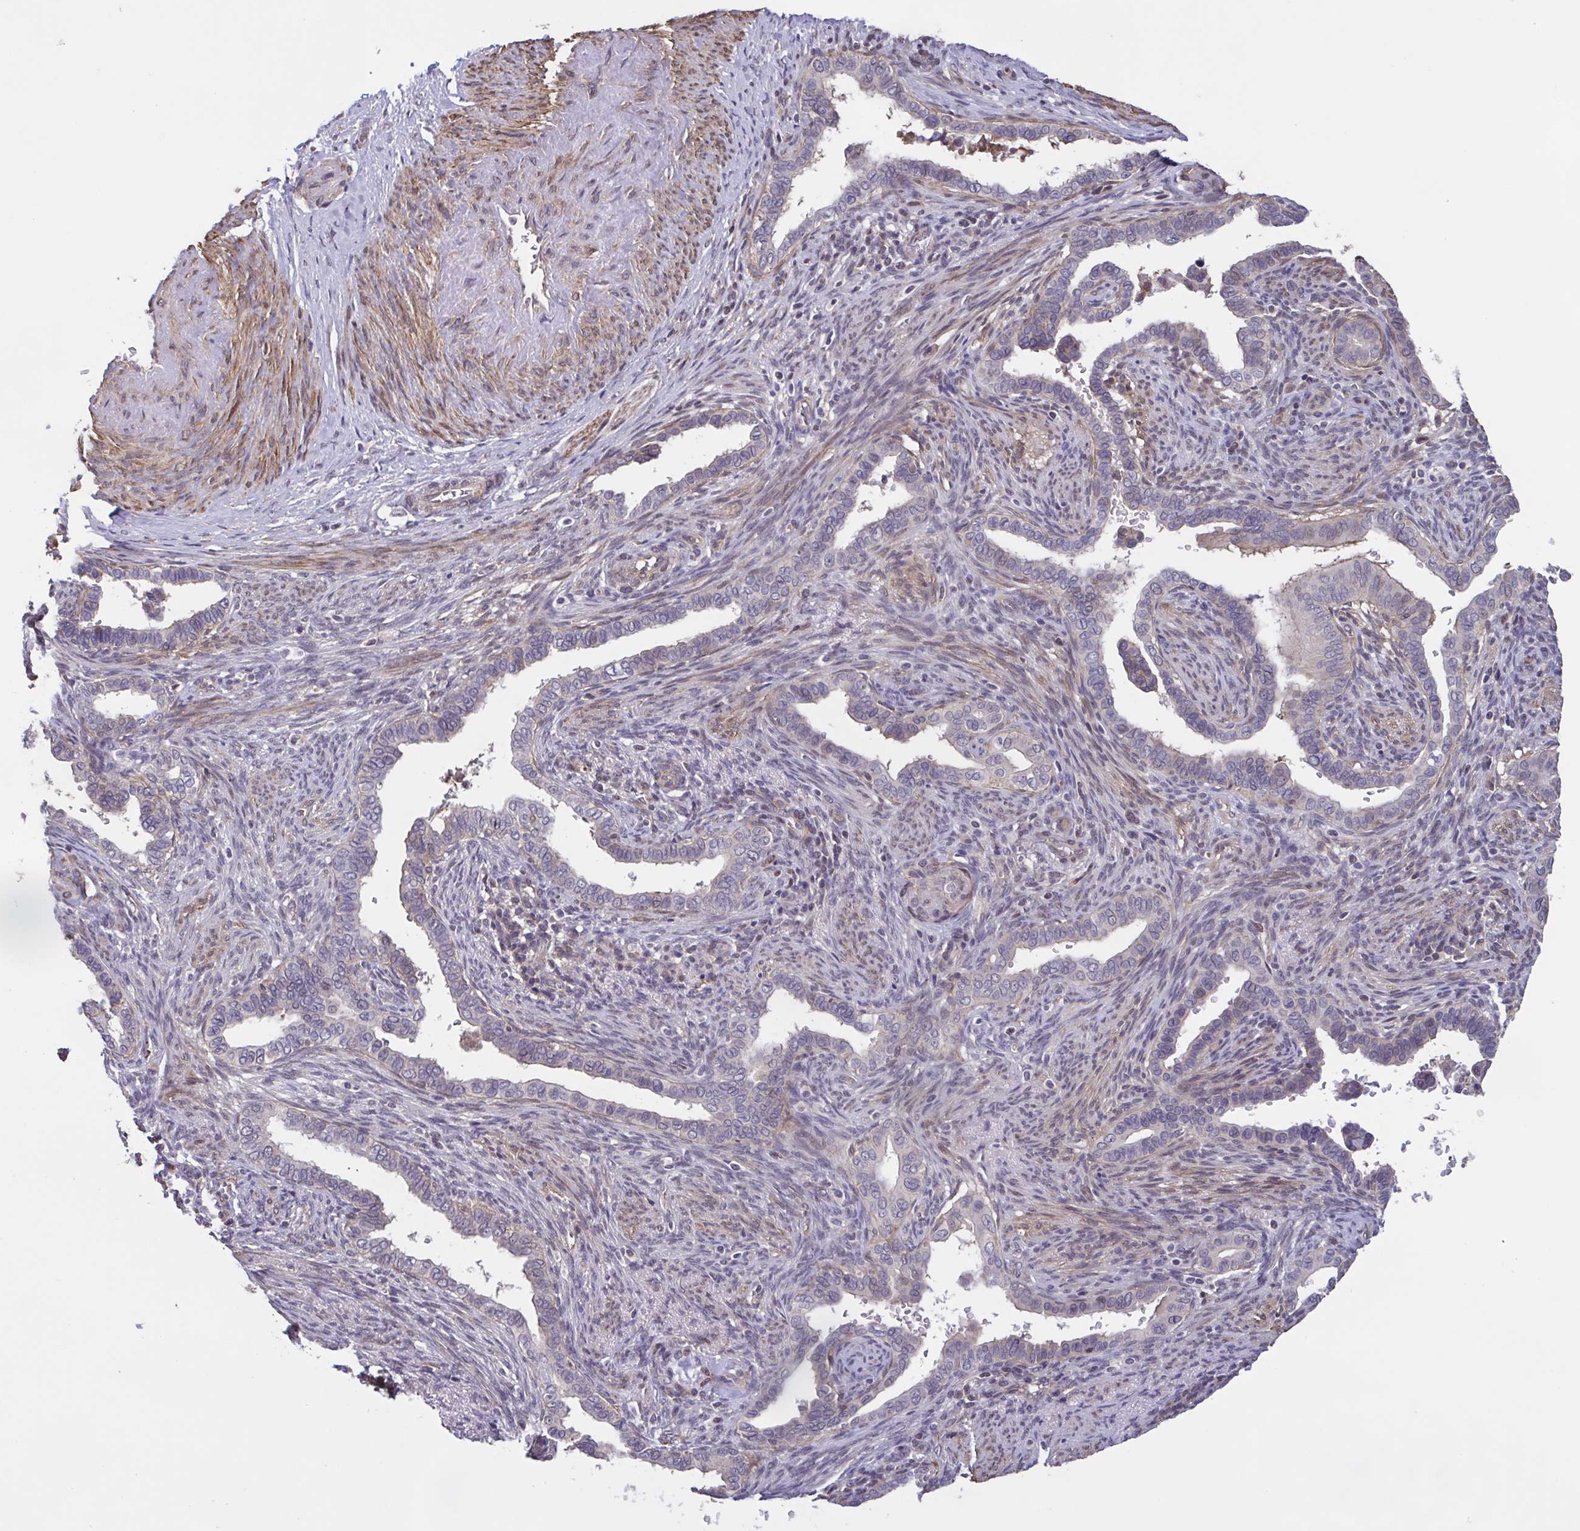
{"staining": {"intensity": "negative", "quantity": "none", "location": "none"}, "tissue": "cervical cancer", "cell_type": "Tumor cells", "image_type": "cancer", "snomed": [{"axis": "morphology", "description": "Adenocarcinoma, NOS"}, {"axis": "morphology", "description": "Adenocarcinoma, Low grade"}, {"axis": "topography", "description": "Cervix"}], "caption": "A micrograph of cervical adenocarcinoma (low-grade) stained for a protein demonstrates no brown staining in tumor cells.", "gene": "ZNF200", "patient": {"sex": "female", "age": 35}}